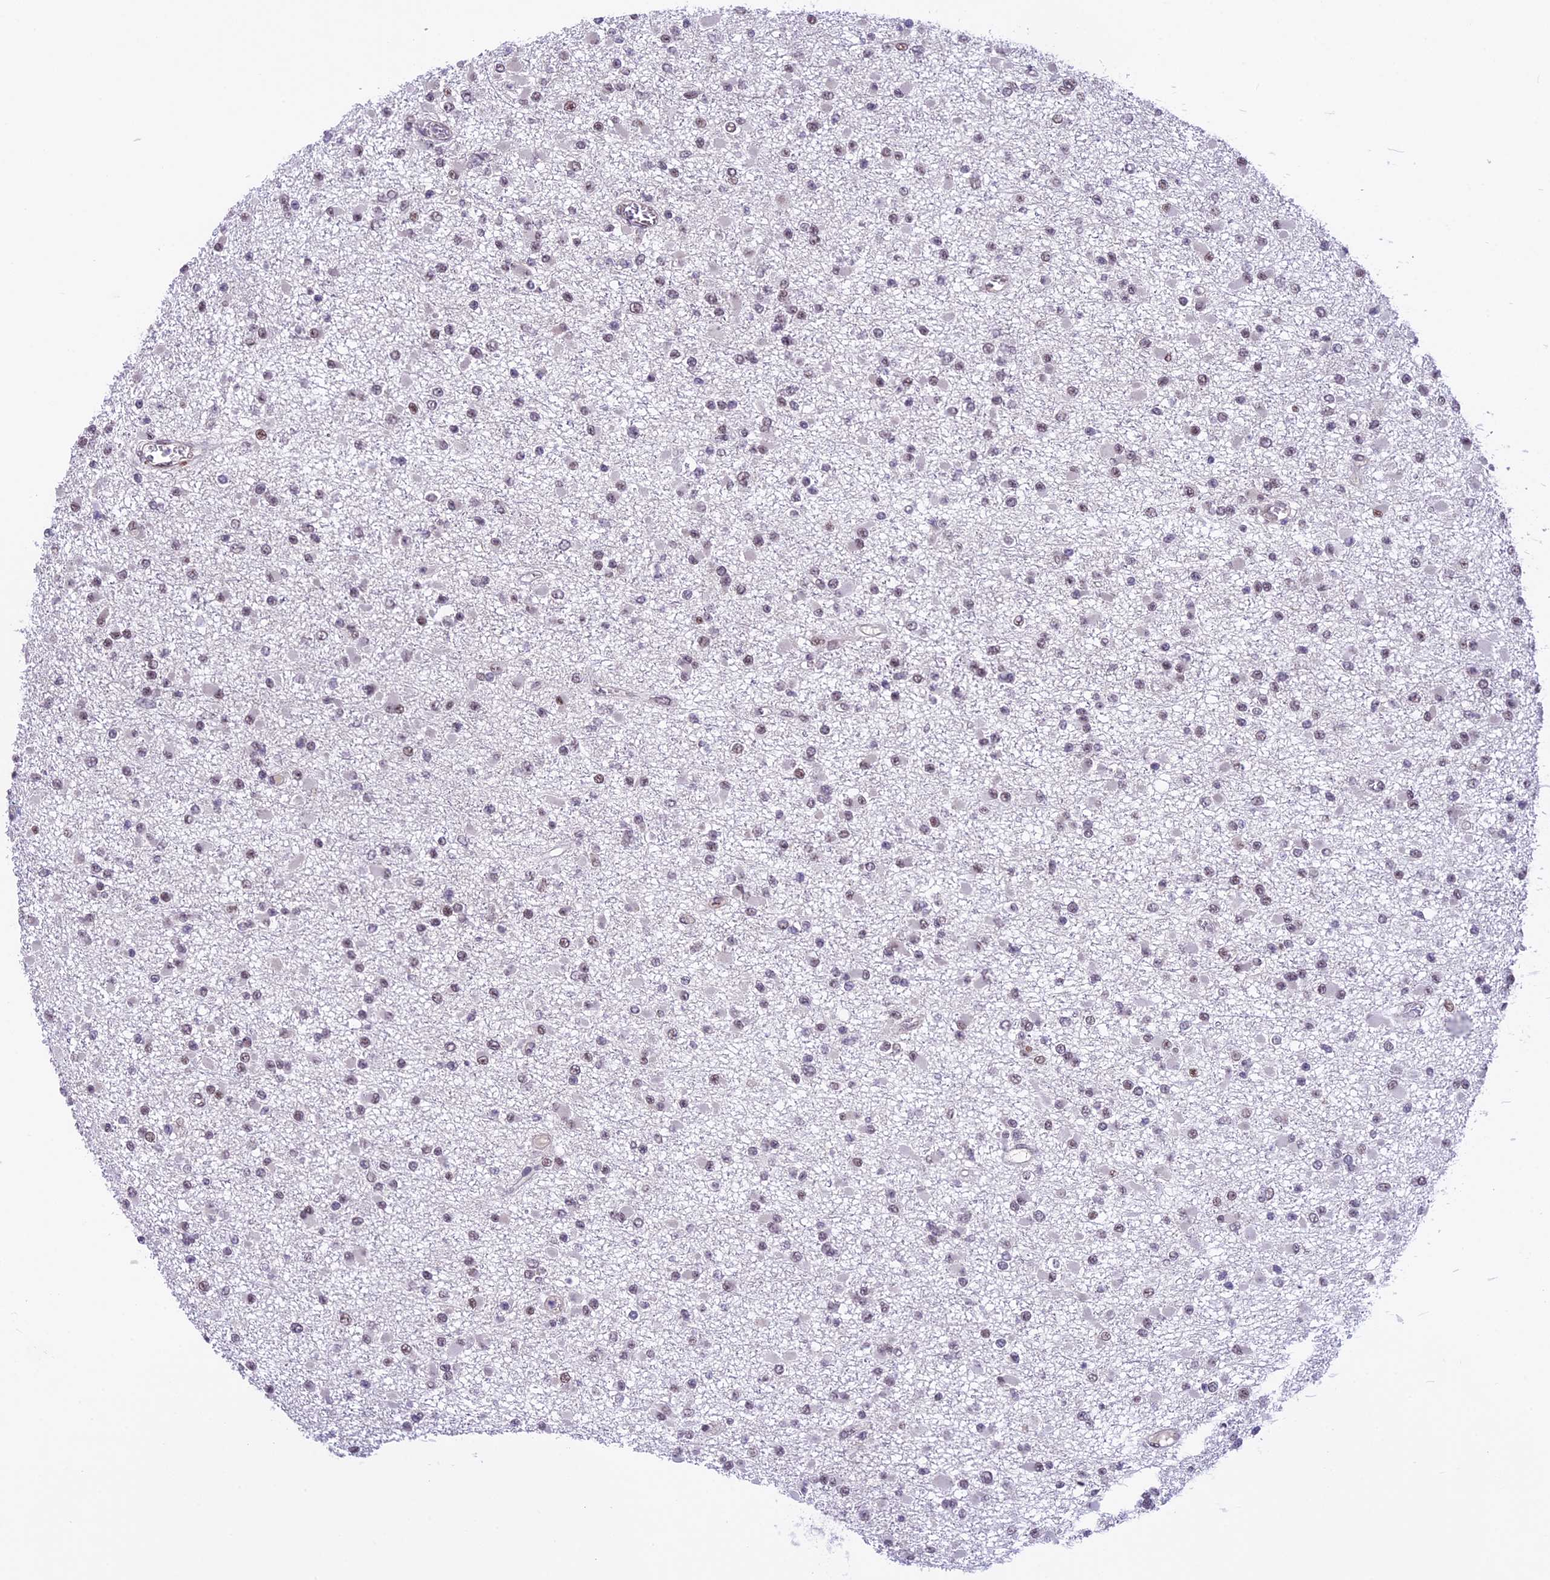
{"staining": {"intensity": "weak", "quantity": "25%-75%", "location": "nuclear"}, "tissue": "glioma", "cell_type": "Tumor cells", "image_type": "cancer", "snomed": [{"axis": "morphology", "description": "Glioma, malignant, Low grade"}, {"axis": "topography", "description": "Brain"}], "caption": "Immunohistochemistry (IHC) micrograph of human glioma stained for a protein (brown), which shows low levels of weak nuclear staining in about 25%-75% of tumor cells.", "gene": "TCP11L2", "patient": {"sex": "female", "age": 22}}